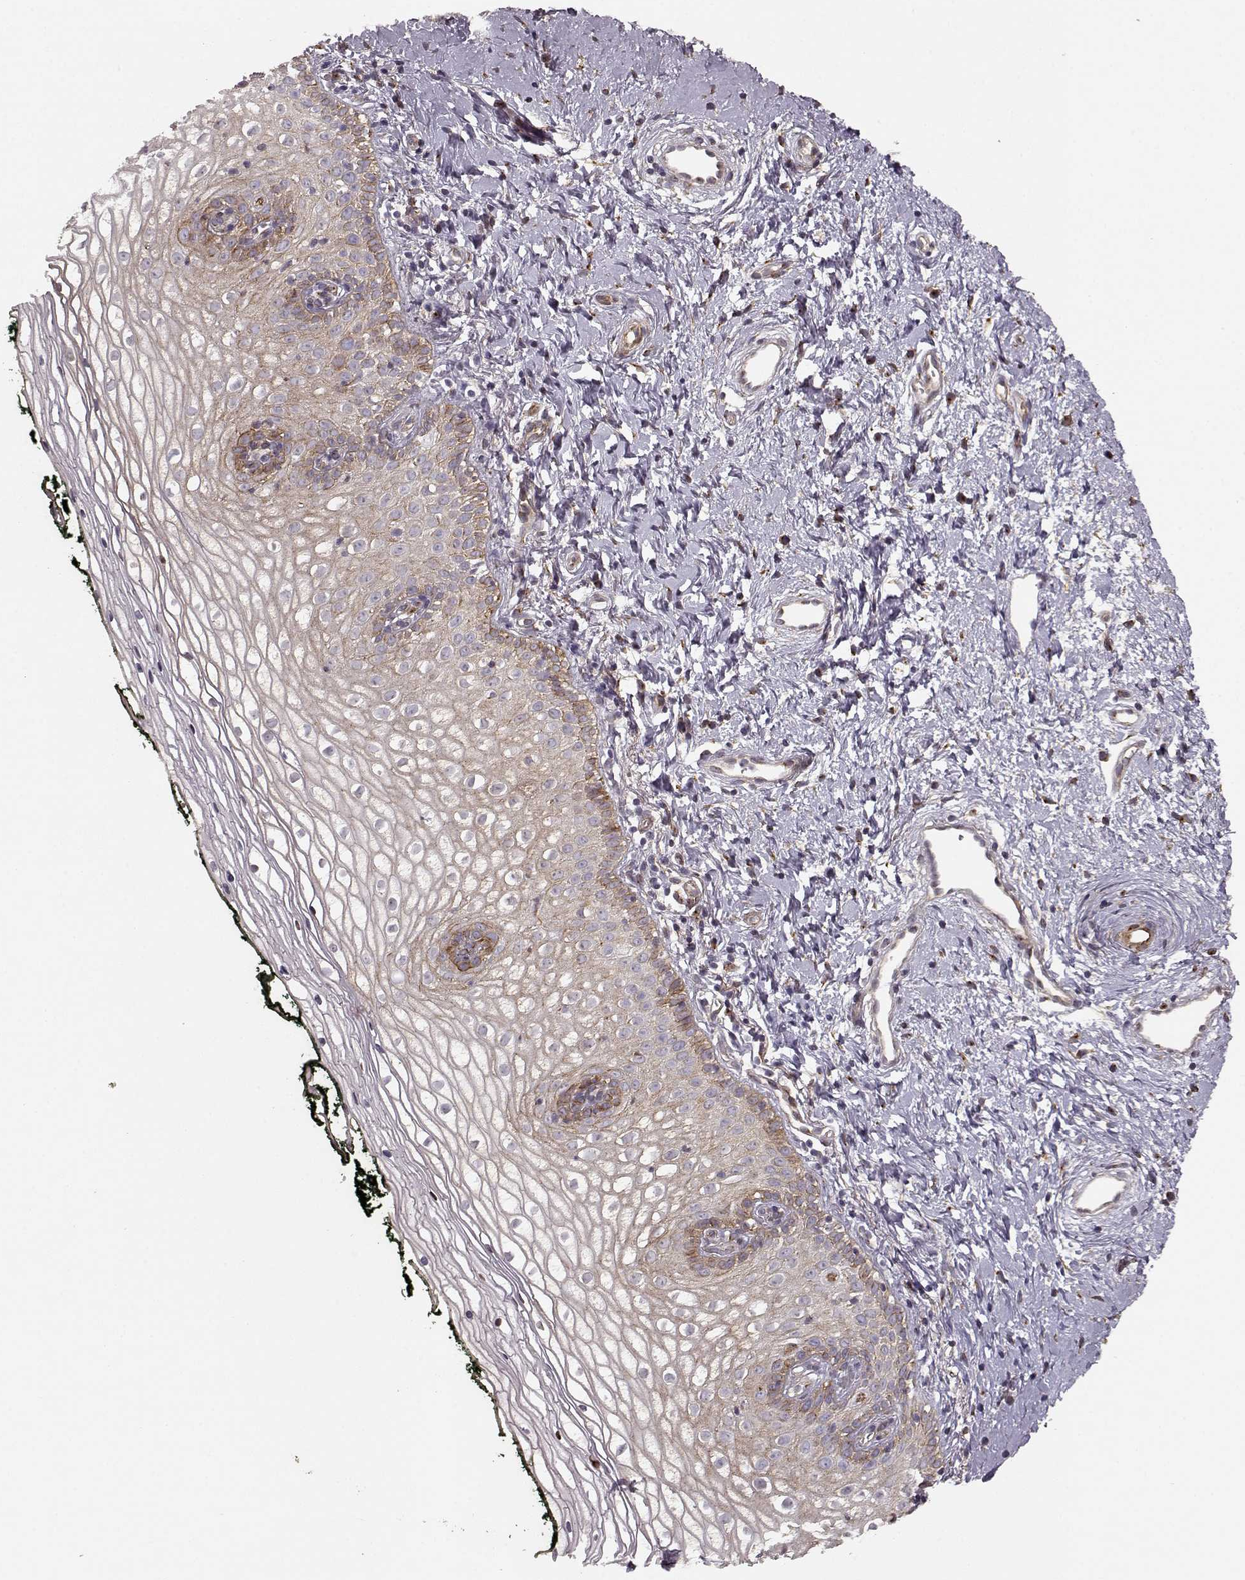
{"staining": {"intensity": "moderate", "quantity": "<25%", "location": "cytoplasmic/membranous"}, "tissue": "vagina", "cell_type": "Squamous epithelial cells", "image_type": "normal", "snomed": [{"axis": "morphology", "description": "Normal tissue, NOS"}, {"axis": "topography", "description": "Vagina"}], "caption": "Protein staining by immunohistochemistry reveals moderate cytoplasmic/membranous expression in about <25% of squamous epithelial cells in benign vagina. (brown staining indicates protein expression, while blue staining denotes nuclei).", "gene": "MTR", "patient": {"sex": "female", "age": 47}}